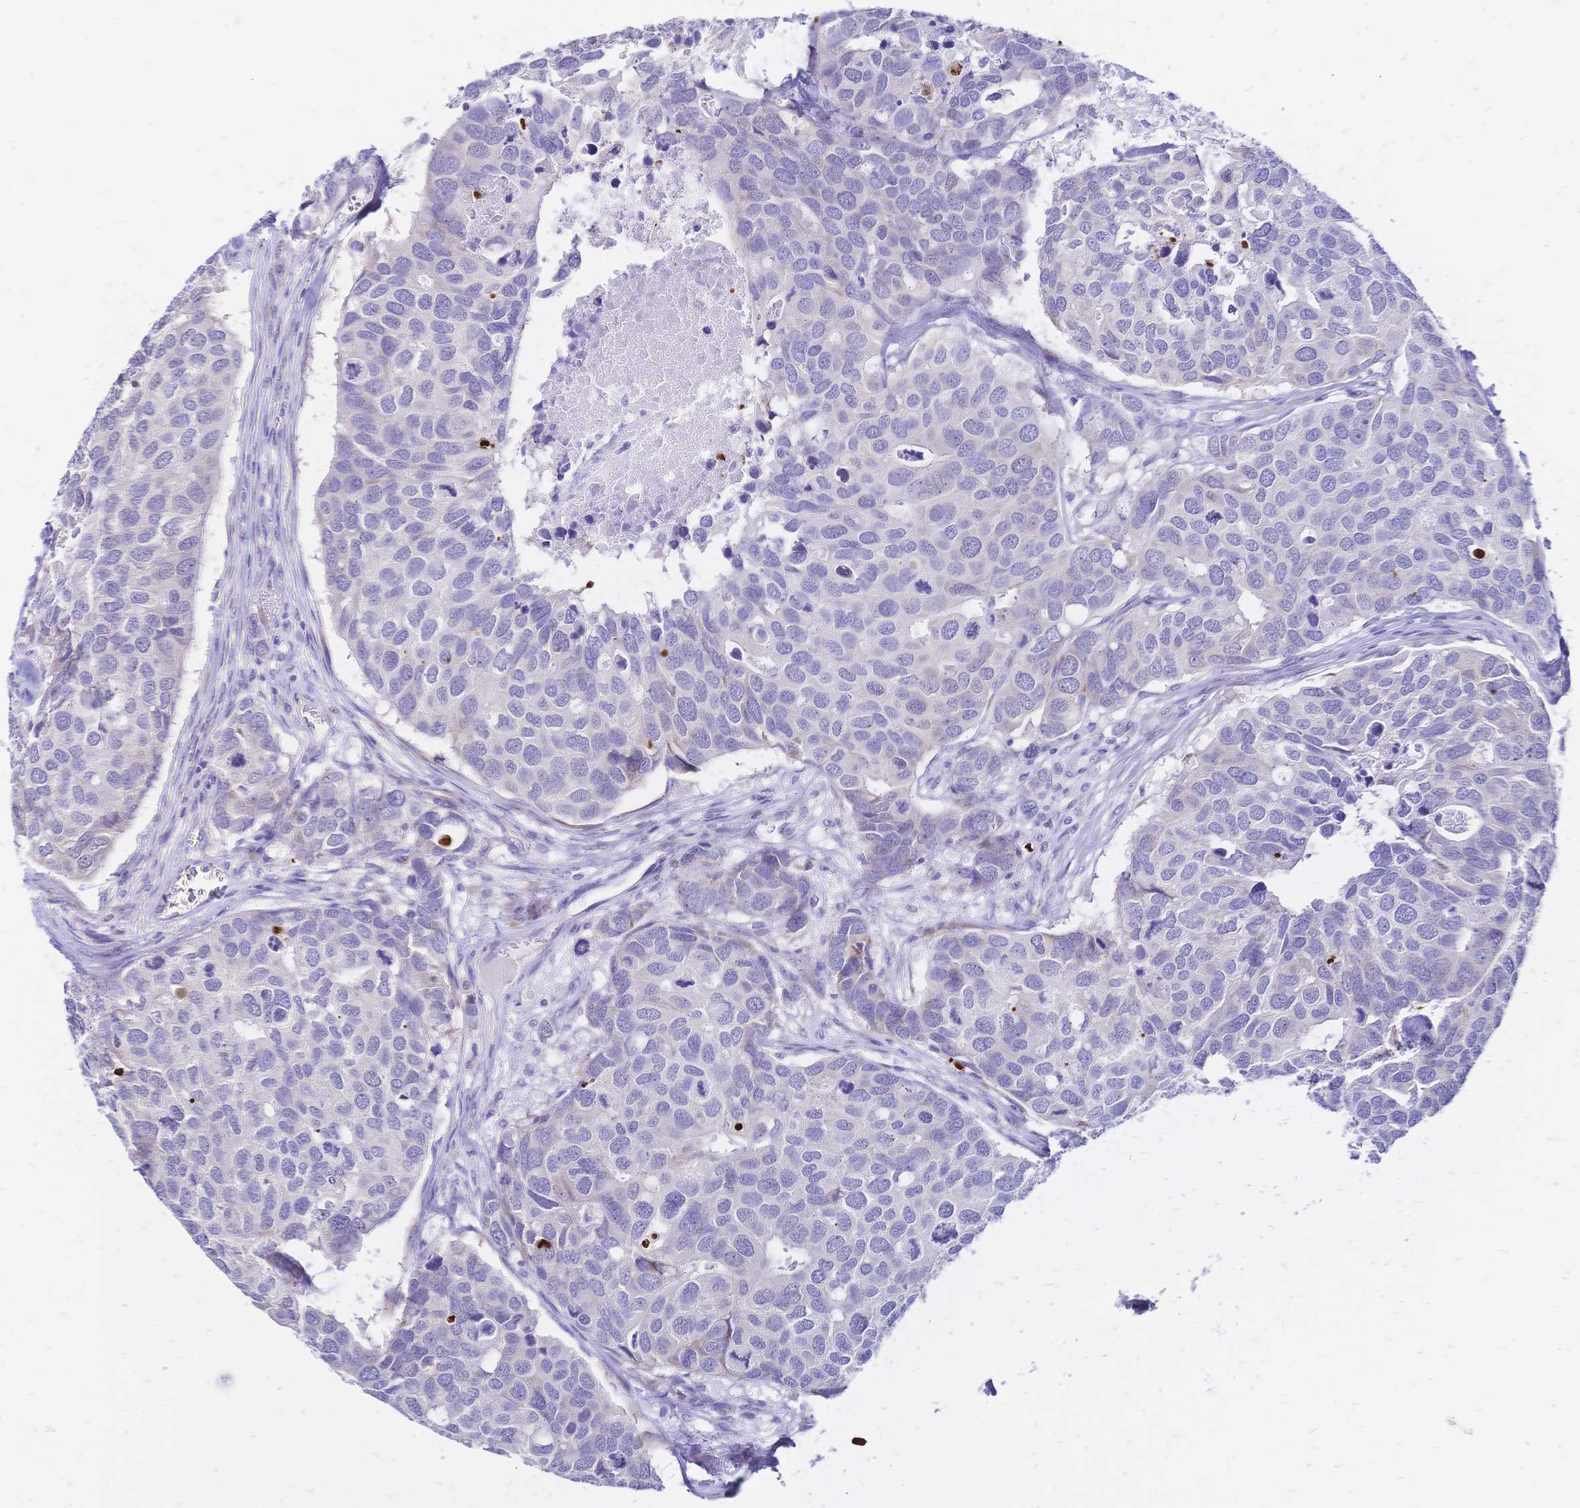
{"staining": {"intensity": "negative", "quantity": "none", "location": "none"}, "tissue": "breast cancer", "cell_type": "Tumor cells", "image_type": "cancer", "snomed": [{"axis": "morphology", "description": "Duct carcinoma"}, {"axis": "topography", "description": "Breast"}], "caption": "Infiltrating ductal carcinoma (breast) was stained to show a protein in brown. There is no significant expression in tumor cells.", "gene": "GRB7", "patient": {"sex": "female", "age": 83}}